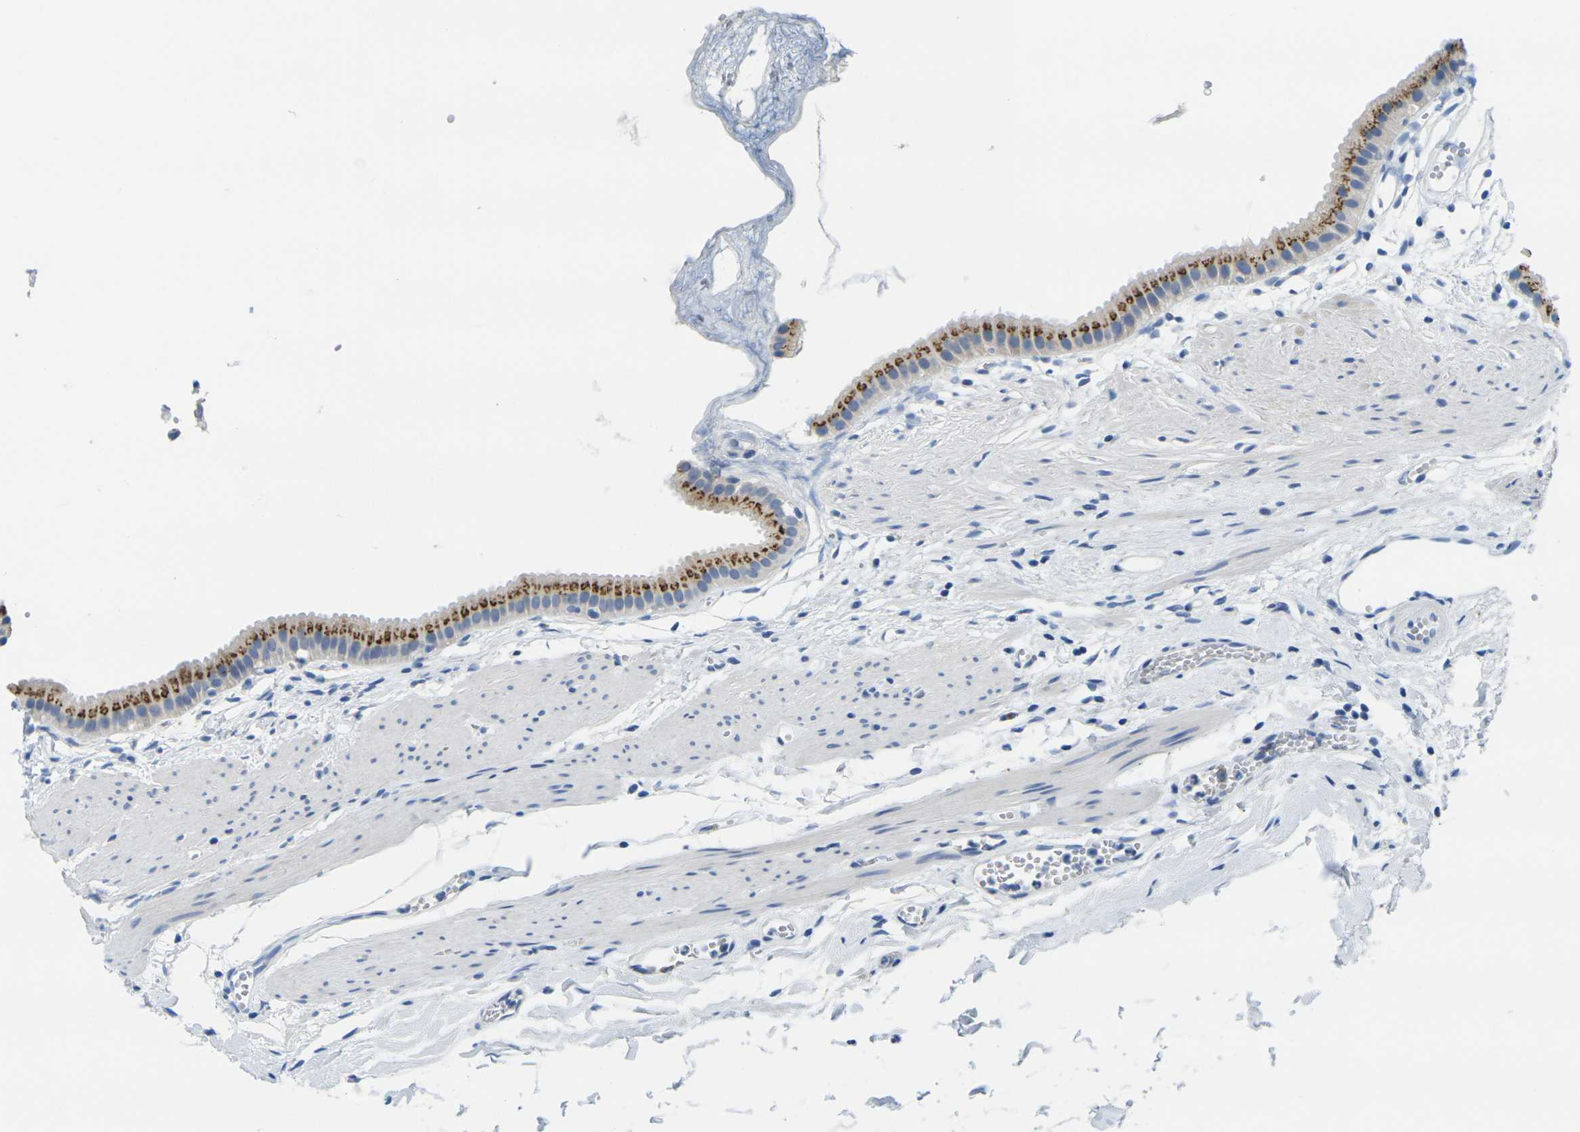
{"staining": {"intensity": "moderate", "quantity": ">75%", "location": "cytoplasmic/membranous"}, "tissue": "gallbladder", "cell_type": "Glandular cells", "image_type": "normal", "snomed": [{"axis": "morphology", "description": "Normal tissue, NOS"}, {"axis": "topography", "description": "Gallbladder"}], "caption": "DAB (3,3'-diaminobenzidine) immunohistochemical staining of benign human gallbladder displays moderate cytoplasmic/membranous protein expression in approximately >75% of glandular cells. (DAB IHC with brightfield microscopy, high magnification).", "gene": "FAM3D", "patient": {"sex": "female", "age": 64}}